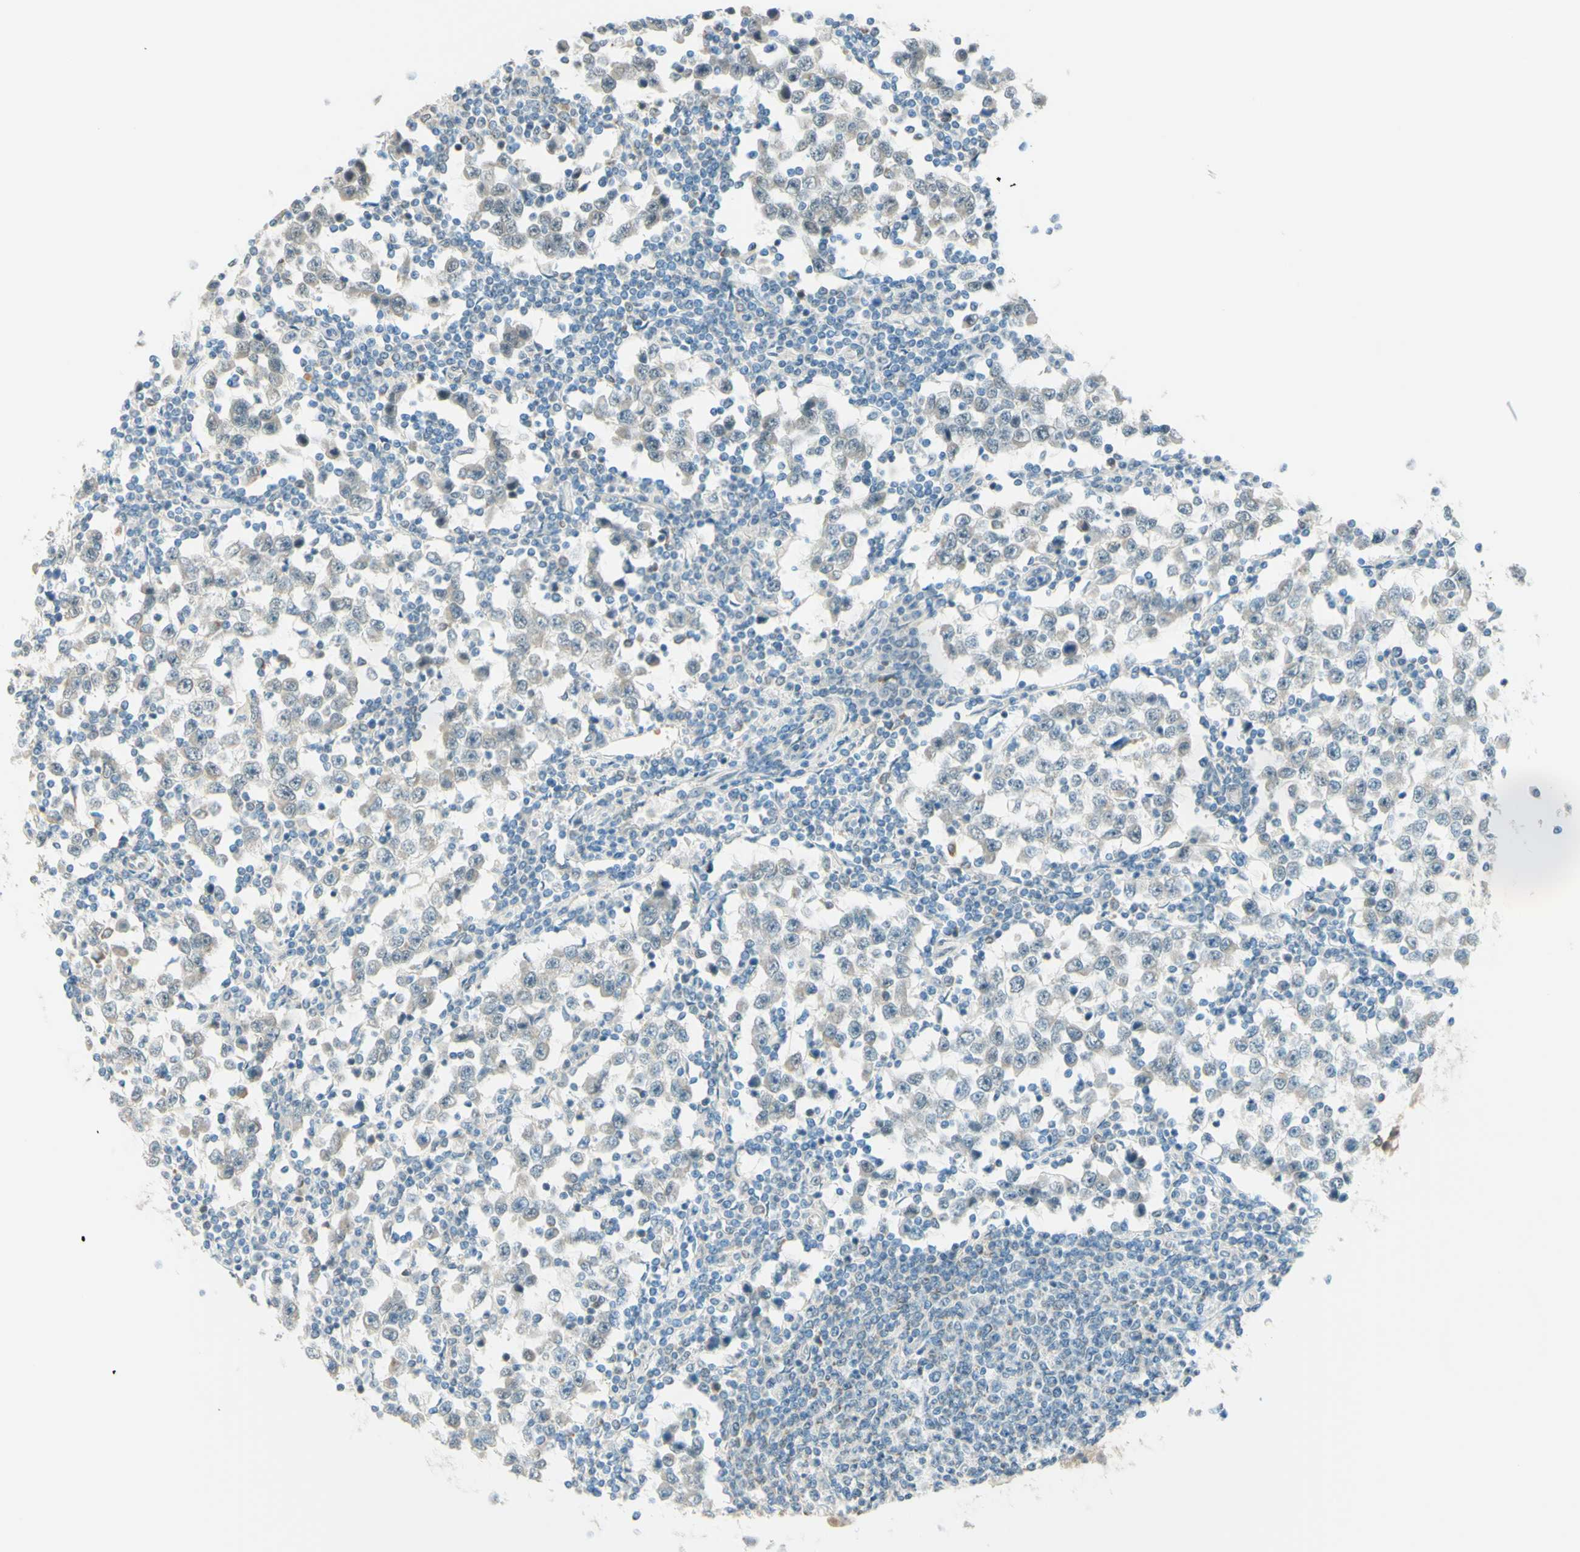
{"staining": {"intensity": "negative", "quantity": "none", "location": "none"}, "tissue": "testis cancer", "cell_type": "Tumor cells", "image_type": "cancer", "snomed": [{"axis": "morphology", "description": "Seminoma, NOS"}, {"axis": "topography", "description": "Testis"}], "caption": "Tumor cells are negative for protein expression in human seminoma (testis).", "gene": "JPH1", "patient": {"sex": "male", "age": 65}}